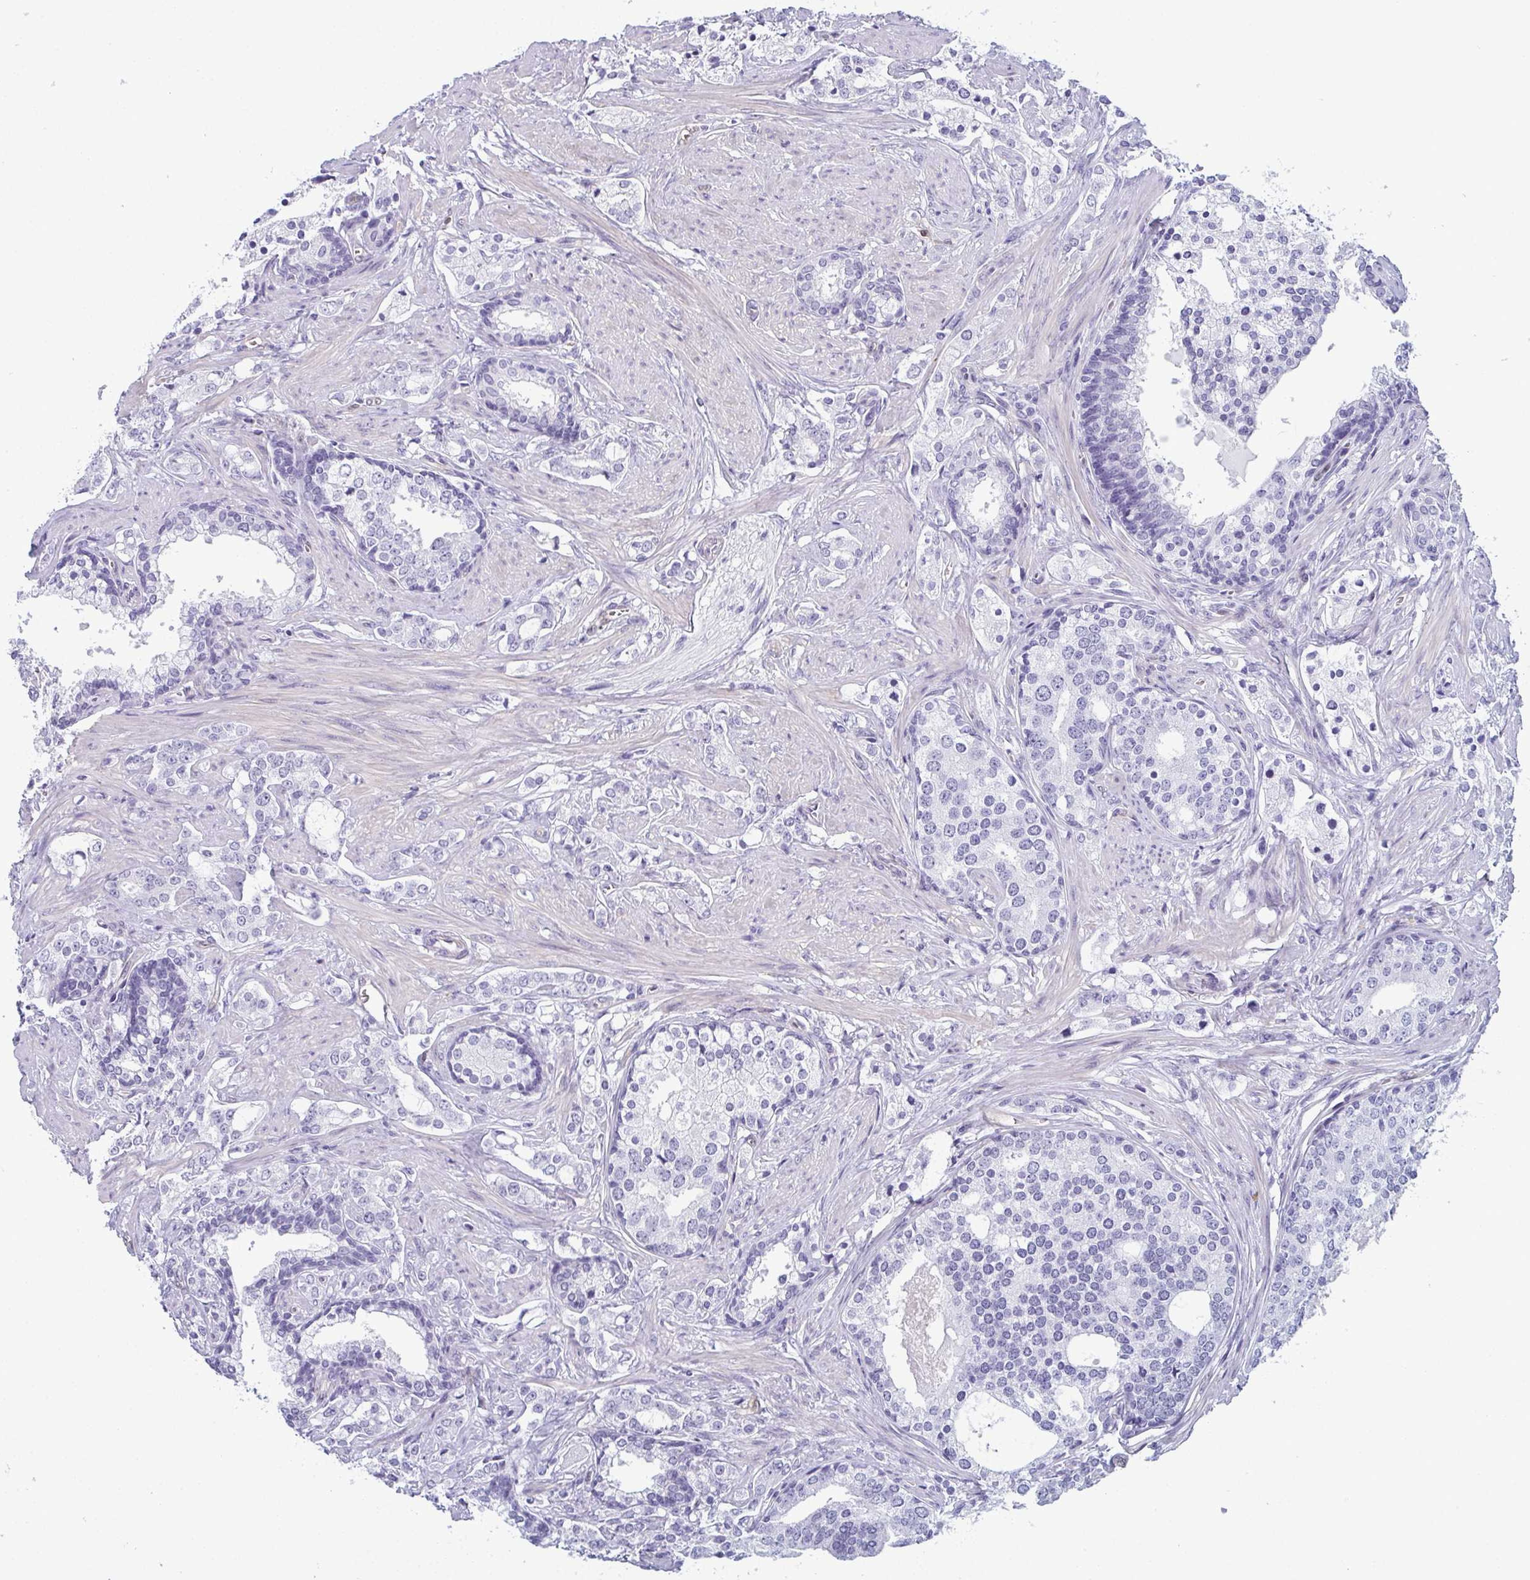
{"staining": {"intensity": "negative", "quantity": "none", "location": "none"}, "tissue": "prostate cancer", "cell_type": "Tumor cells", "image_type": "cancer", "snomed": [{"axis": "morphology", "description": "Adenocarcinoma, Medium grade"}, {"axis": "topography", "description": "Prostate"}], "caption": "This is a micrograph of immunohistochemistry (IHC) staining of prostate cancer (medium-grade adenocarcinoma), which shows no positivity in tumor cells.", "gene": "CDA", "patient": {"sex": "male", "age": 57}}